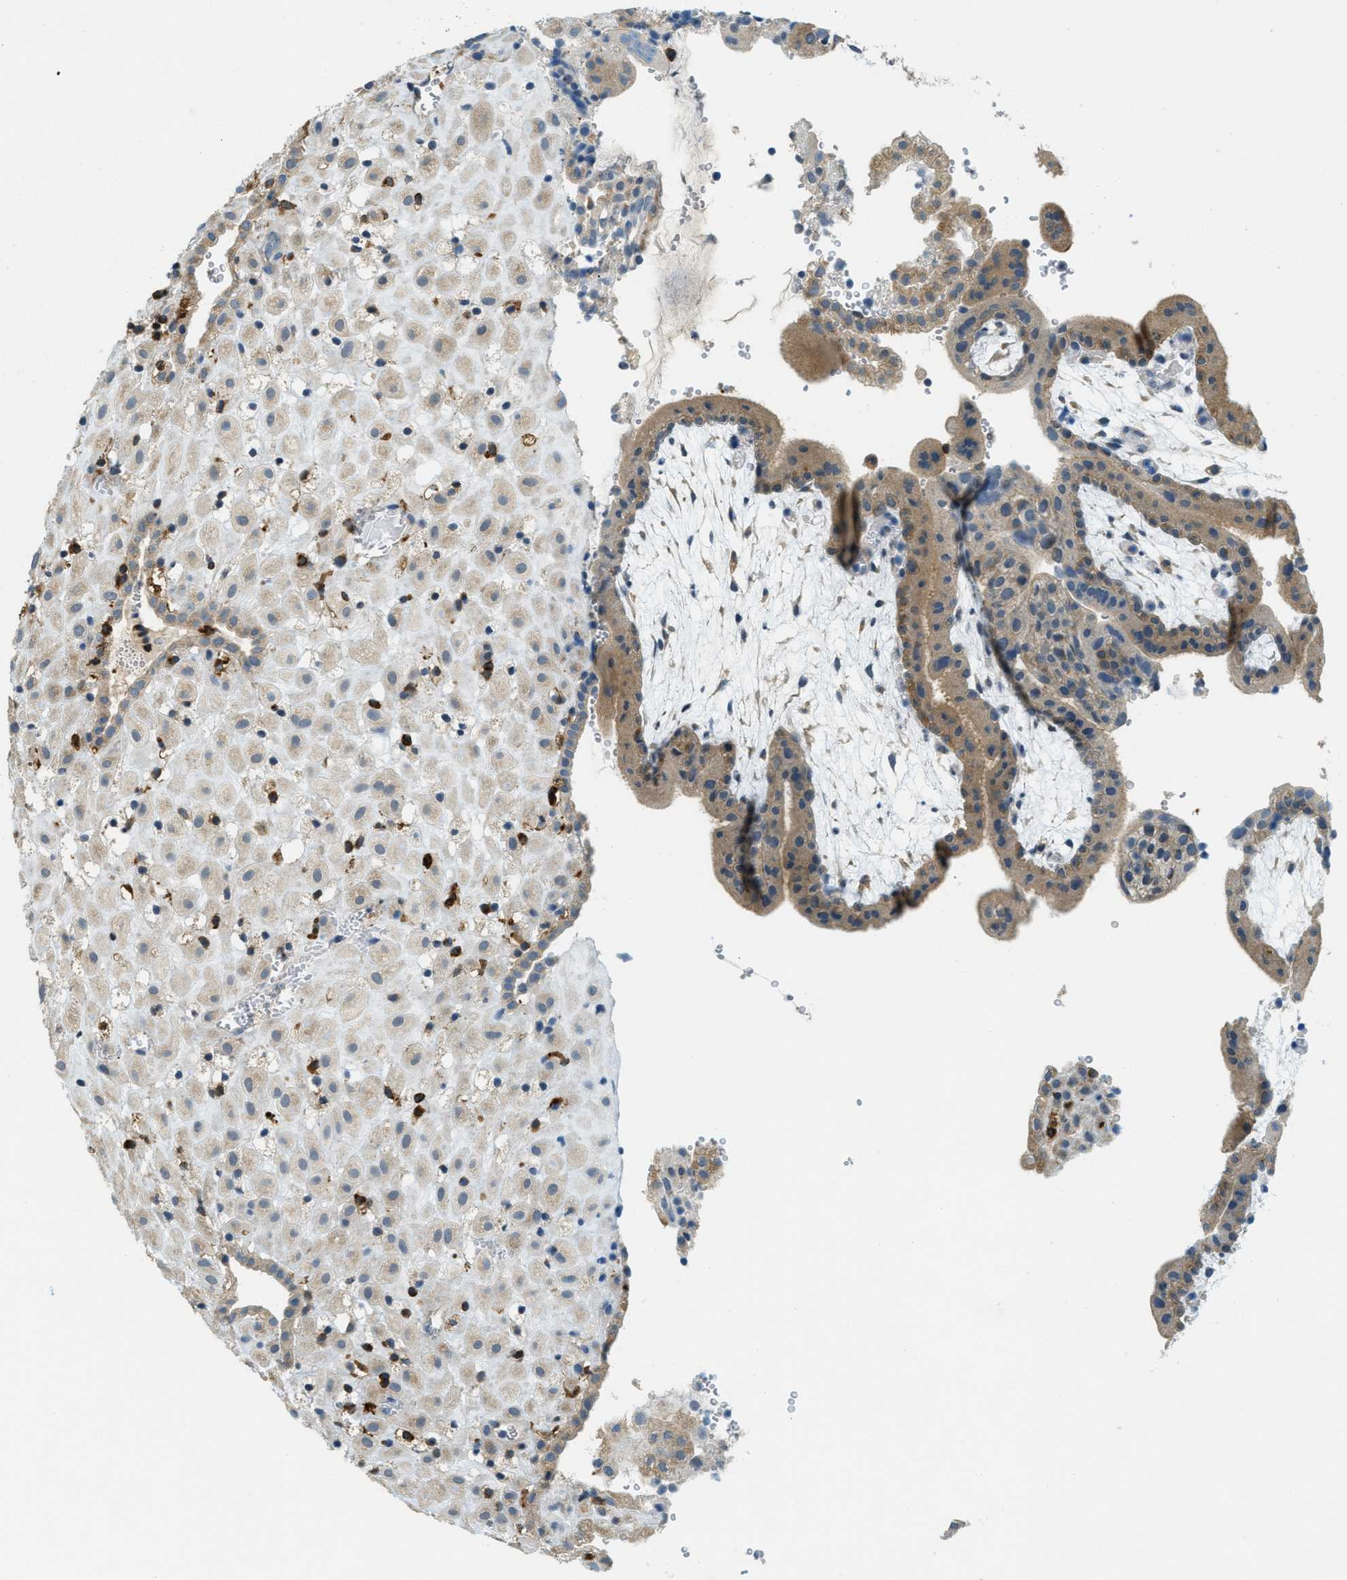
{"staining": {"intensity": "weak", "quantity": "25%-75%", "location": "cytoplasmic/membranous"}, "tissue": "placenta", "cell_type": "Decidual cells", "image_type": "normal", "snomed": [{"axis": "morphology", "description": "Normal tissue, NOS"}, {"axis": "topography", "description": "Placenta"}], "caption": "A high-resolution histopathology image shows IHC staining of unremarkable placenta, which shows weak cytoplasmic/membranous positivity in approximately 25%-75% of decidual cells.", "gene": "PLBD2", "patient": {"sex": "female", "age": 18}}